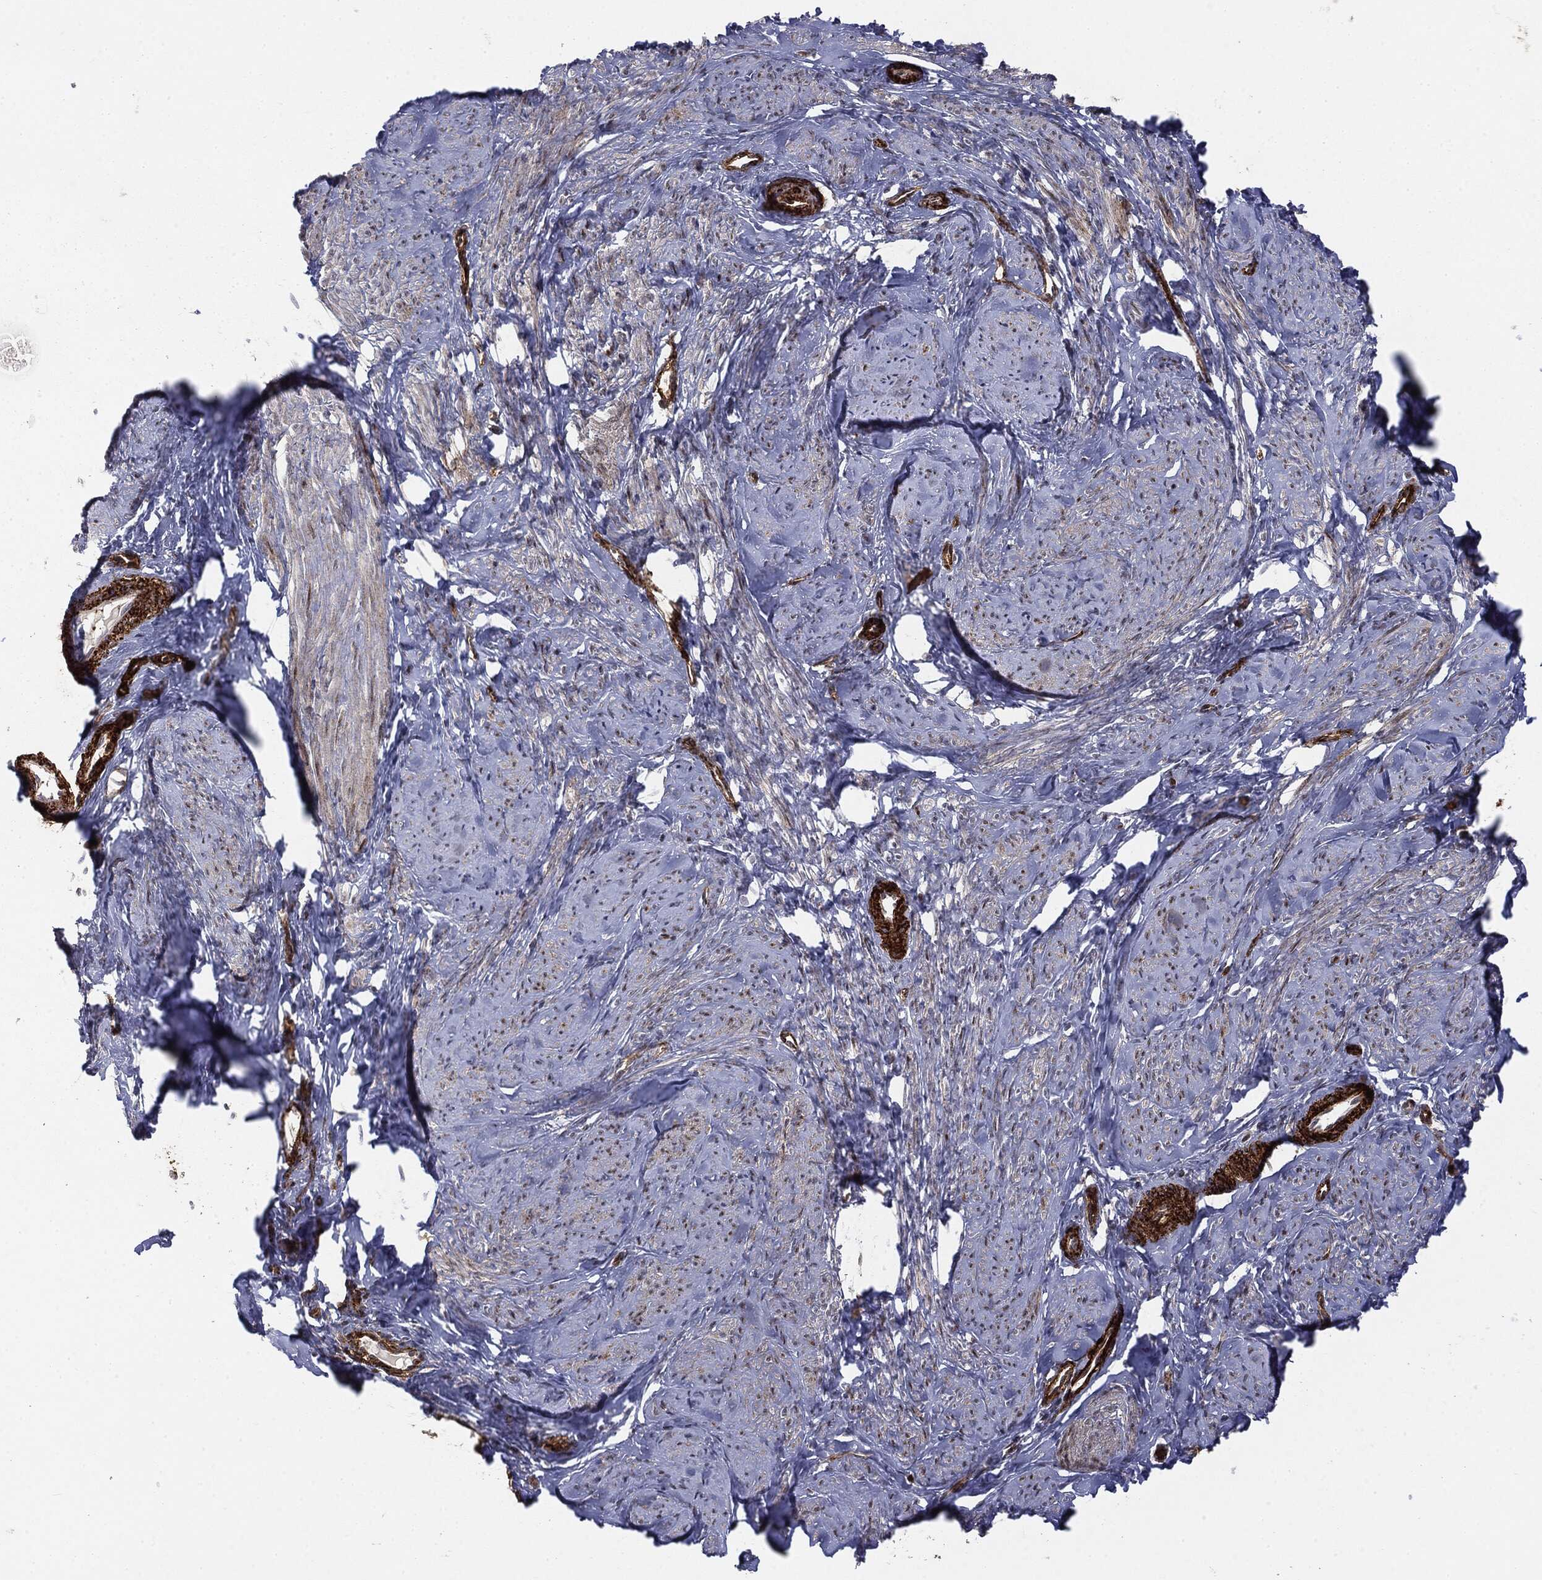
{"staining": {"intensity": "strong", "quantity": "25%-75%", "location": "cytoplasmic/membranous"}, "tissue": "smooth muscle", "cell_type": "Smooth muscle cells", "image_type": "normal", "snomed": [{"axis": "morphology", "description": "Normal tissue, NOS"}, {"axis": "topography", "description": "Smooth muscle"}], "caption": "A histopathology image of smooth muscle stained for a protein shows strong cytoplasmic/membranous brown staining in smooth muscle cells. (DAB = brown stain, brightfield microscopy at high magnification).", "gene": "PTEN", "patient": {"sex": "female", "age": 48}}